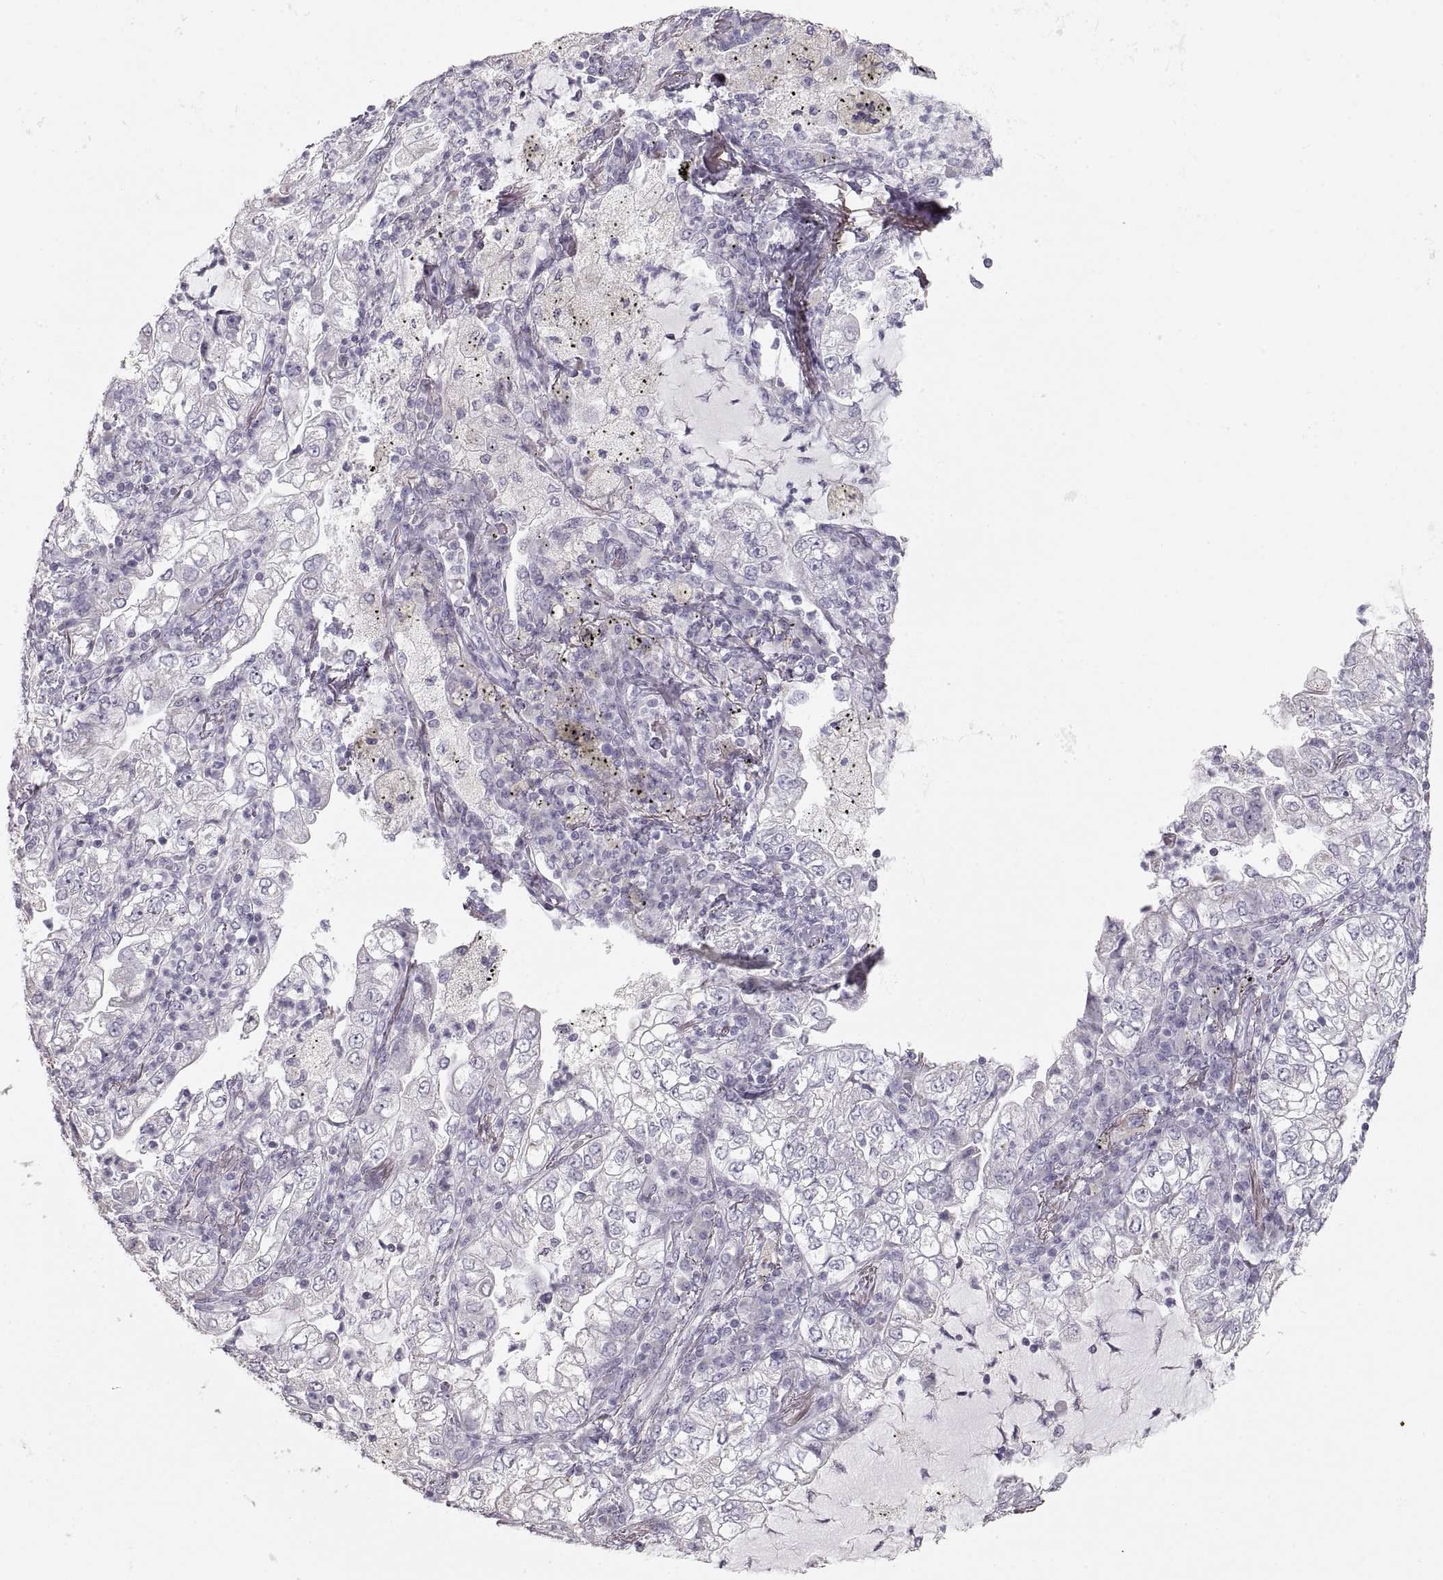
{"staining": {"intensity": "negative", "quantity": "none", "location": "none"}, "tissue": "lung cancer", "cell_type": "Tumor cells", "image_type": "cancer", "snomed": [{"axis": "morphology", "description": "Adenocarcinoma, NOS"}, {"axis": "topography", "description": "Lung"}], "caption": "IHC image of neoplastic tissue: human lung cancer stained with DAB (3,3'-diaminobenzidine) demonstrates no significant protein staining in tumor cells.", "gene": "ZP3", "patient": {"sex": "female", "age": 73}}